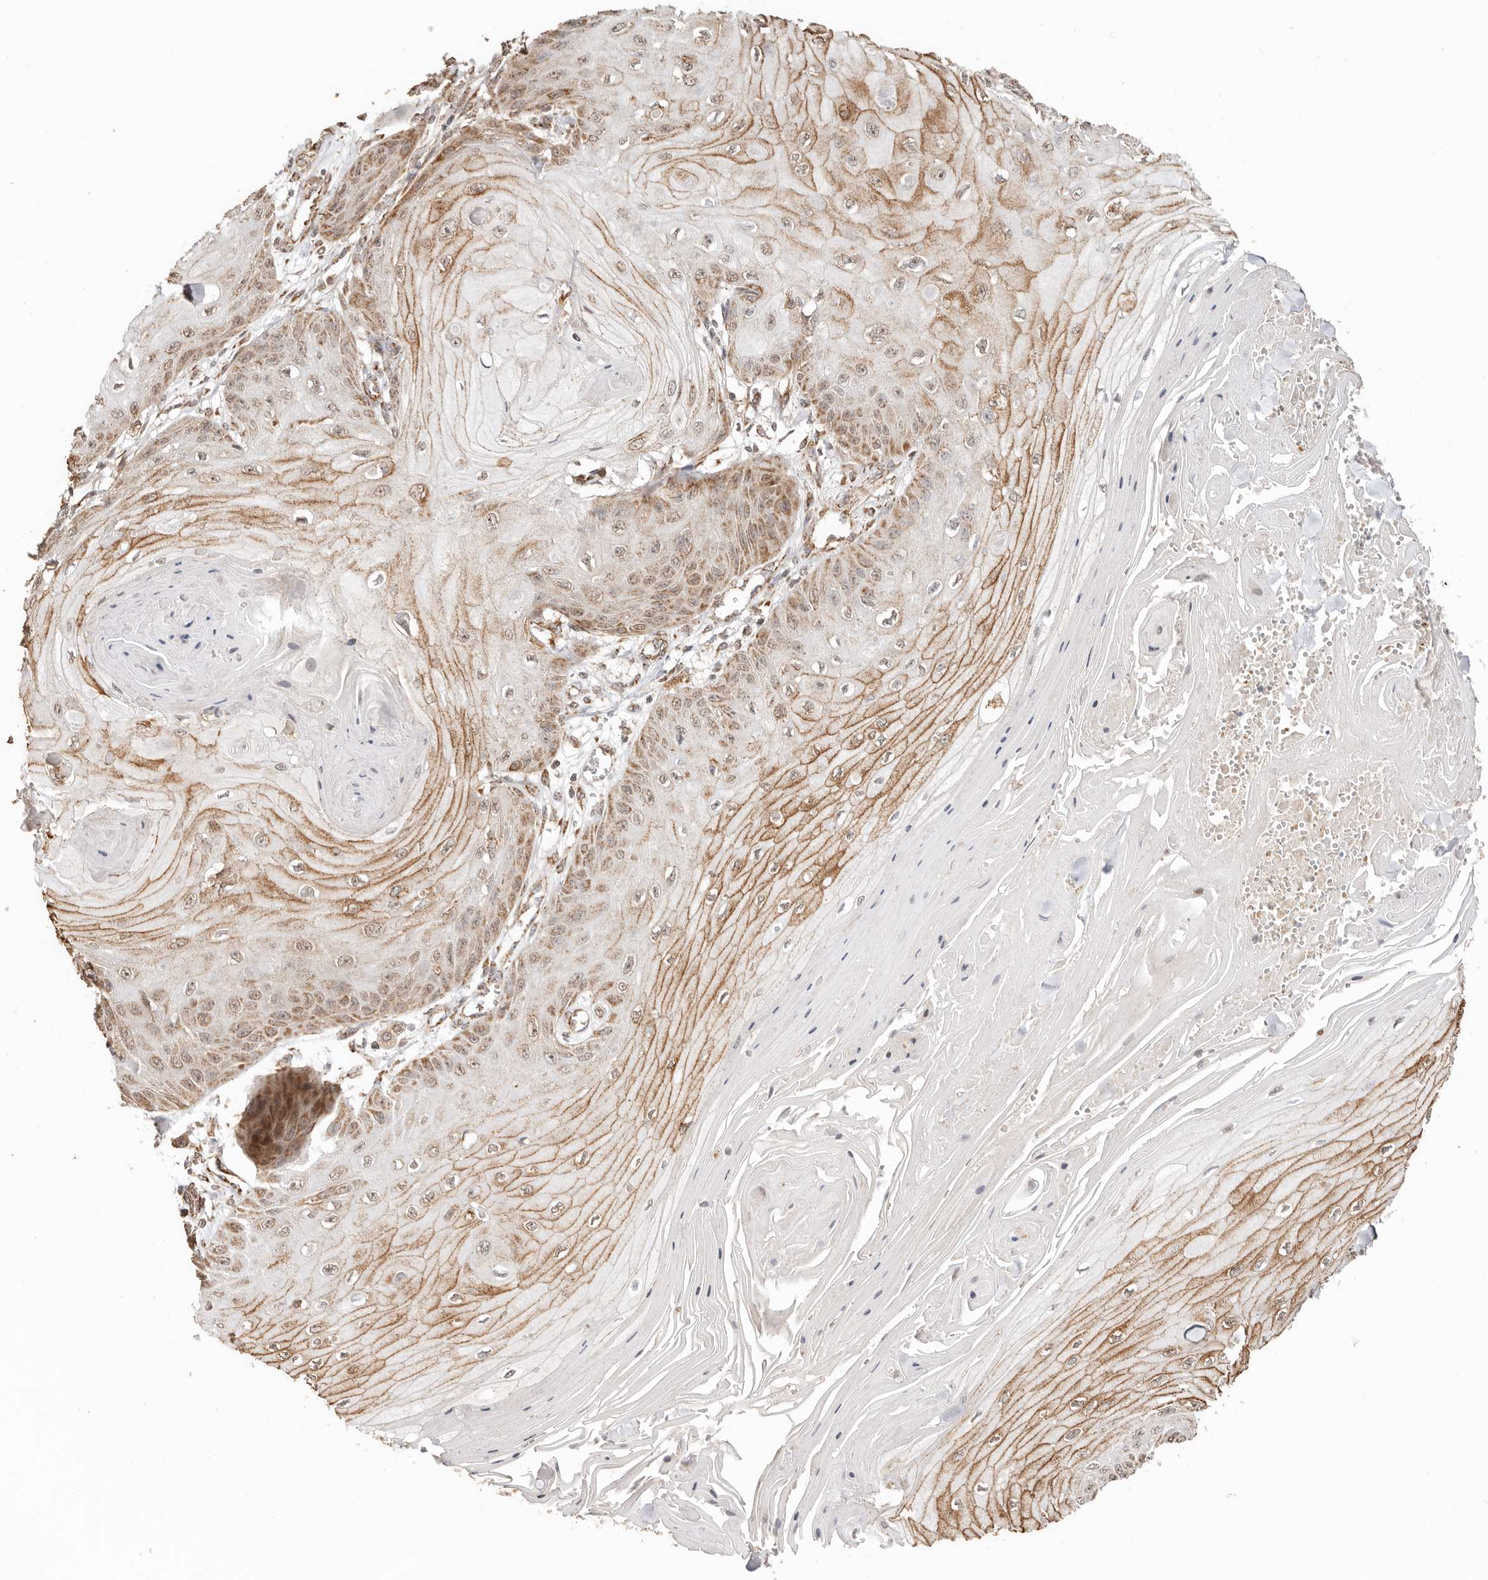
{"staining": {"intensity": "moderate", "quantity": ">75%", "location": "cytoplasmic/membranous"}, "tissue": "skin cancer", "cell_type": "Tumor cells", "image_type": "cancer", "snomed": [{"axis": "morphology", "description": "Squamous cell carcinoma, NOS"}, {"axis": "topography", "description": "Skin"}], "caption": "Immunohistochemistry image of neoplastic tissue: human skin squamous cell carcinoma stained using immunohistochemistry (IHC) shows medium levels of moderate protein expression localized specifically in the cytoplasmic/membranous of tumor cells, appearing as a cytoplasmic/membranous brown color.", "gene": "NDUFB11", "patient": {"sex": "male", "age": 74}}